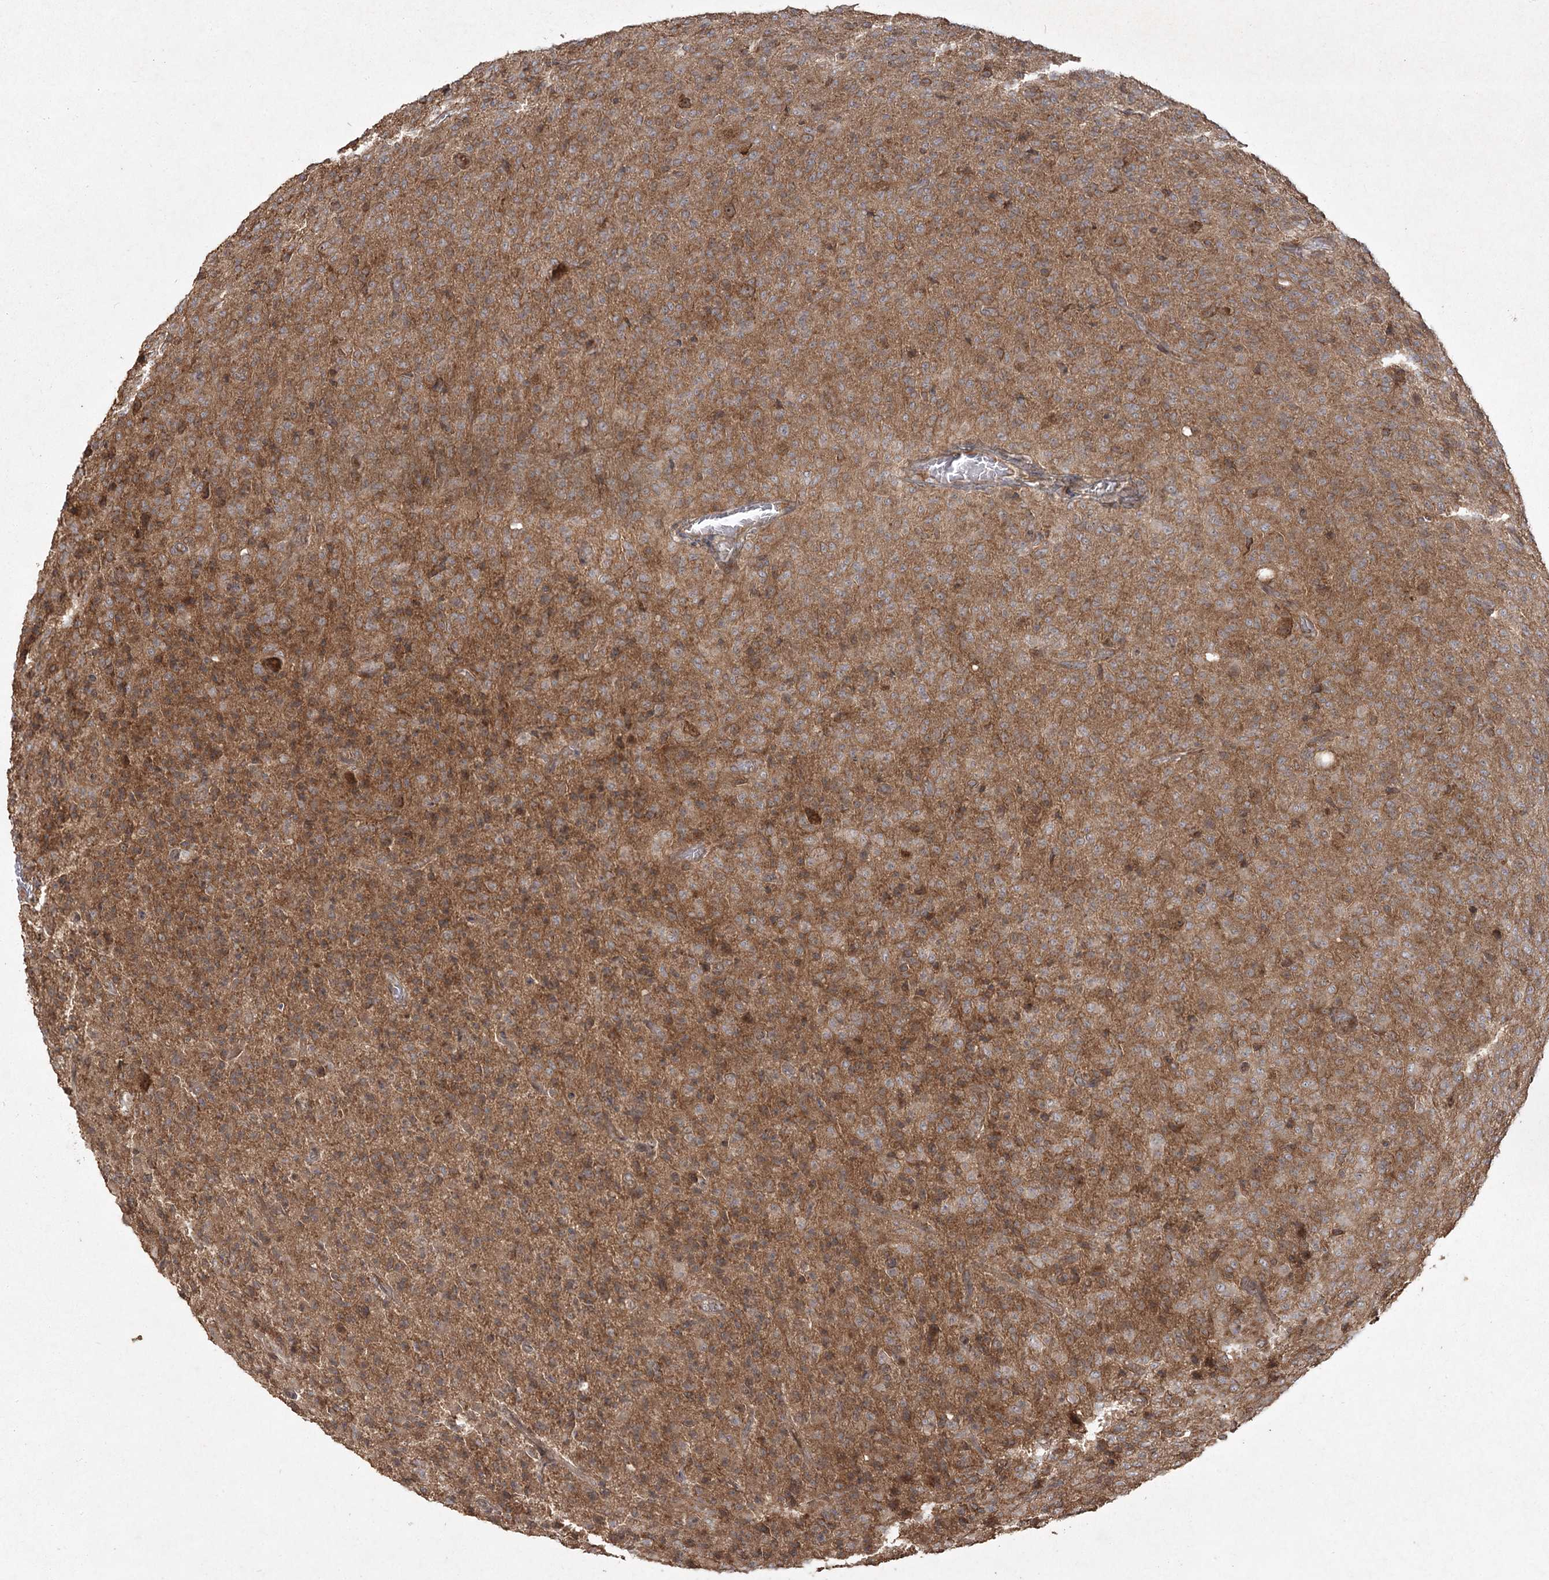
{"staining": {"intensity": "moderate", "quantity": "25%-75%", "location": "cytoplasmic/membranous"}, "tissue": "glioma", "cell_type": "Tumor cells", "image_type": "cancer", "snomed": [{"axis": "morphology", "description": "Glioma, malignant, High grade"}, {"axis": "topography", "description": "Brain"}], "caption": "Immunohistochemical staining of glioma demonstrates medium levels of moderate cytoplasmic/membranous positivity in about 25%-75% of tumor cells. (DAB IHC with brightfield microscopy, high magnification).", "gene": "CPLANE1", "patient": {"sex": "female", "age": 57}}